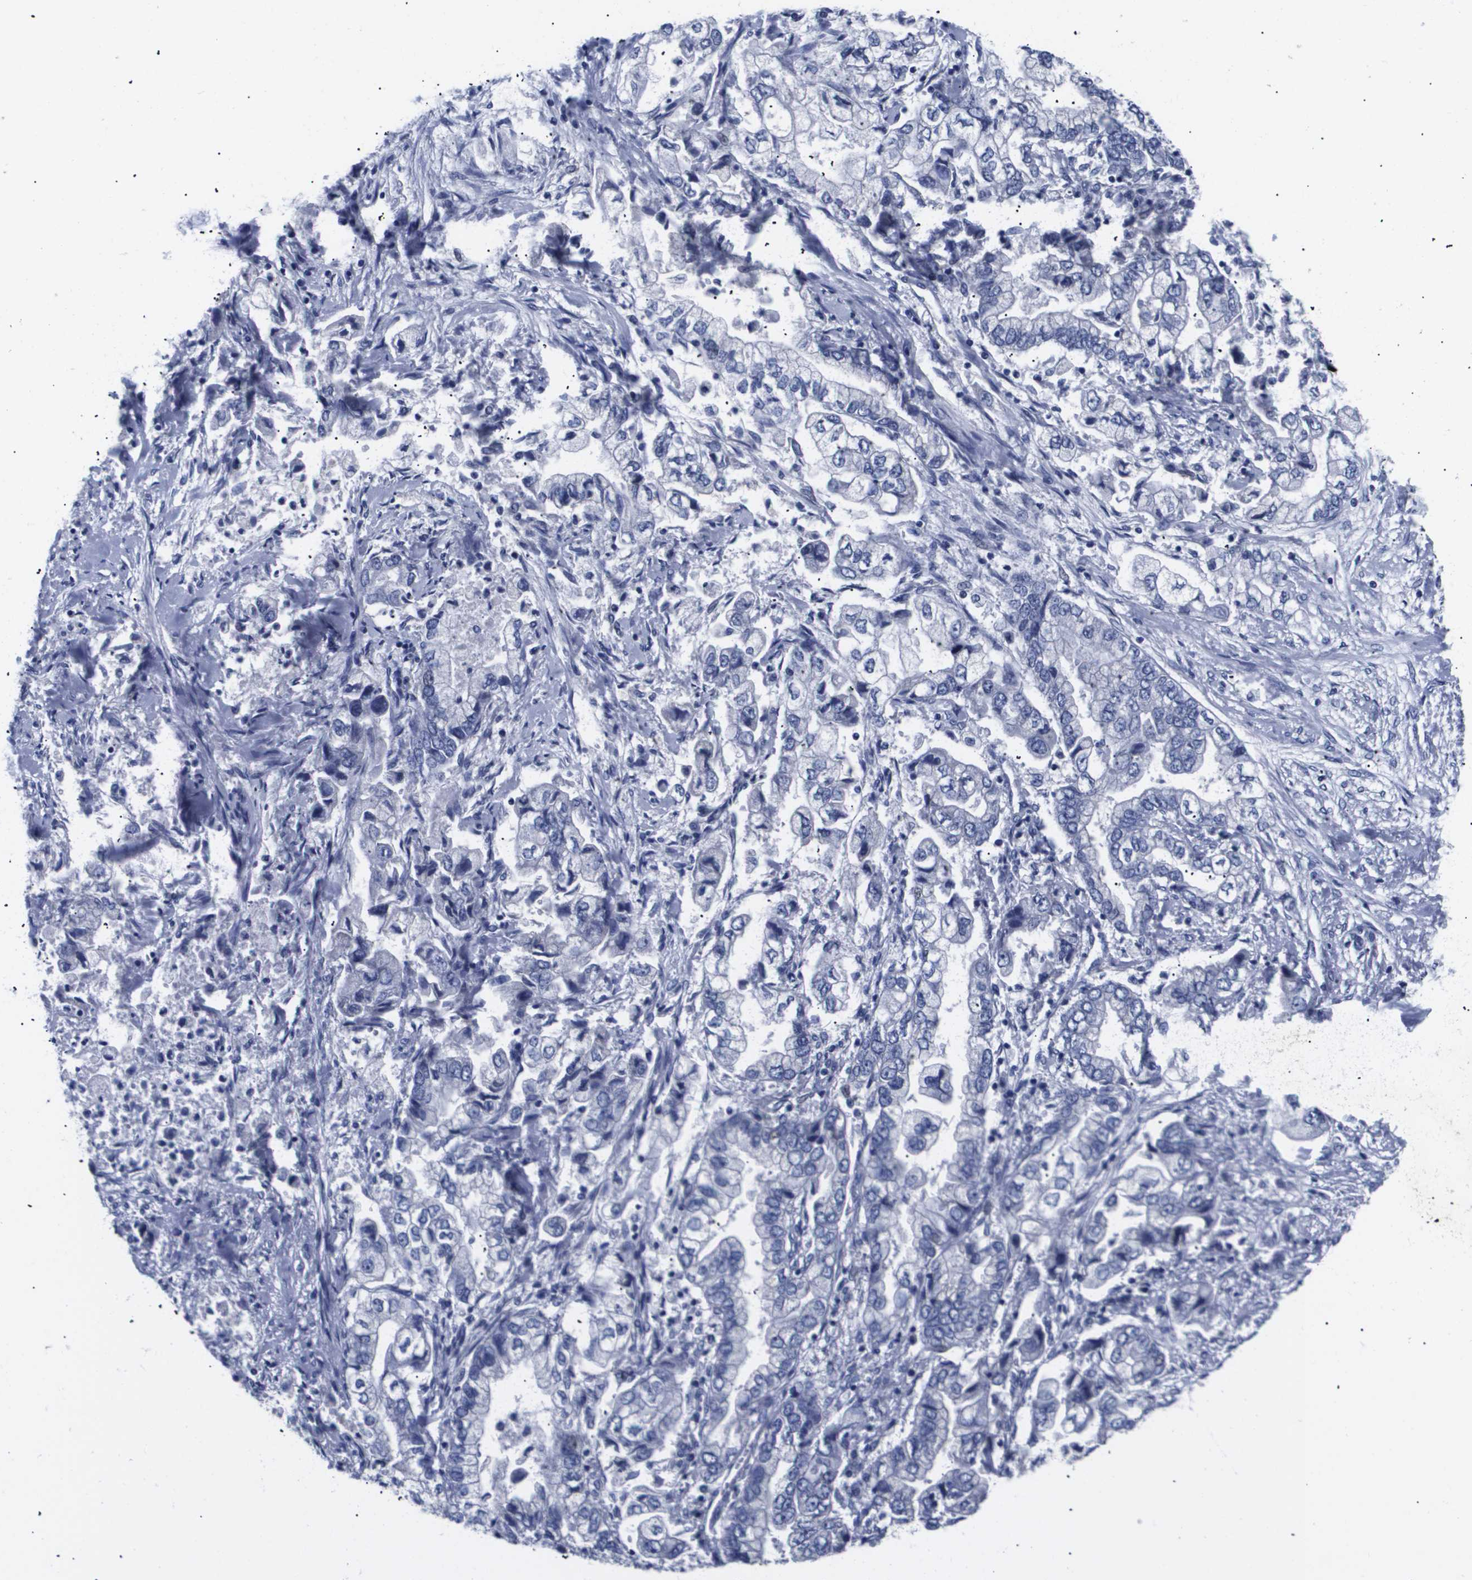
{"staining": {"intensity": "negative", "quantity": "none", "location": "none"}, "tissue": "stomach cancer", "cell_type": "Tumor cells", "image_type": "cancer", "snomed": [{"axis": "morphology", "description": "Normal tissue, NOS"}, {"axis": "morphology", "description": "Adenocarcinoma, NOS"}, {"axis": "topography", "description": "Stomach"}], "caption": "An immunohistochemistry photomicrograph of adenocarcinoma (stomach) is shown. There is no staining in tumor cells of adenocarcinoma (stomach).", "gene": "ATP6V0A4", "patient": {"sex": "male", "age": 62}}